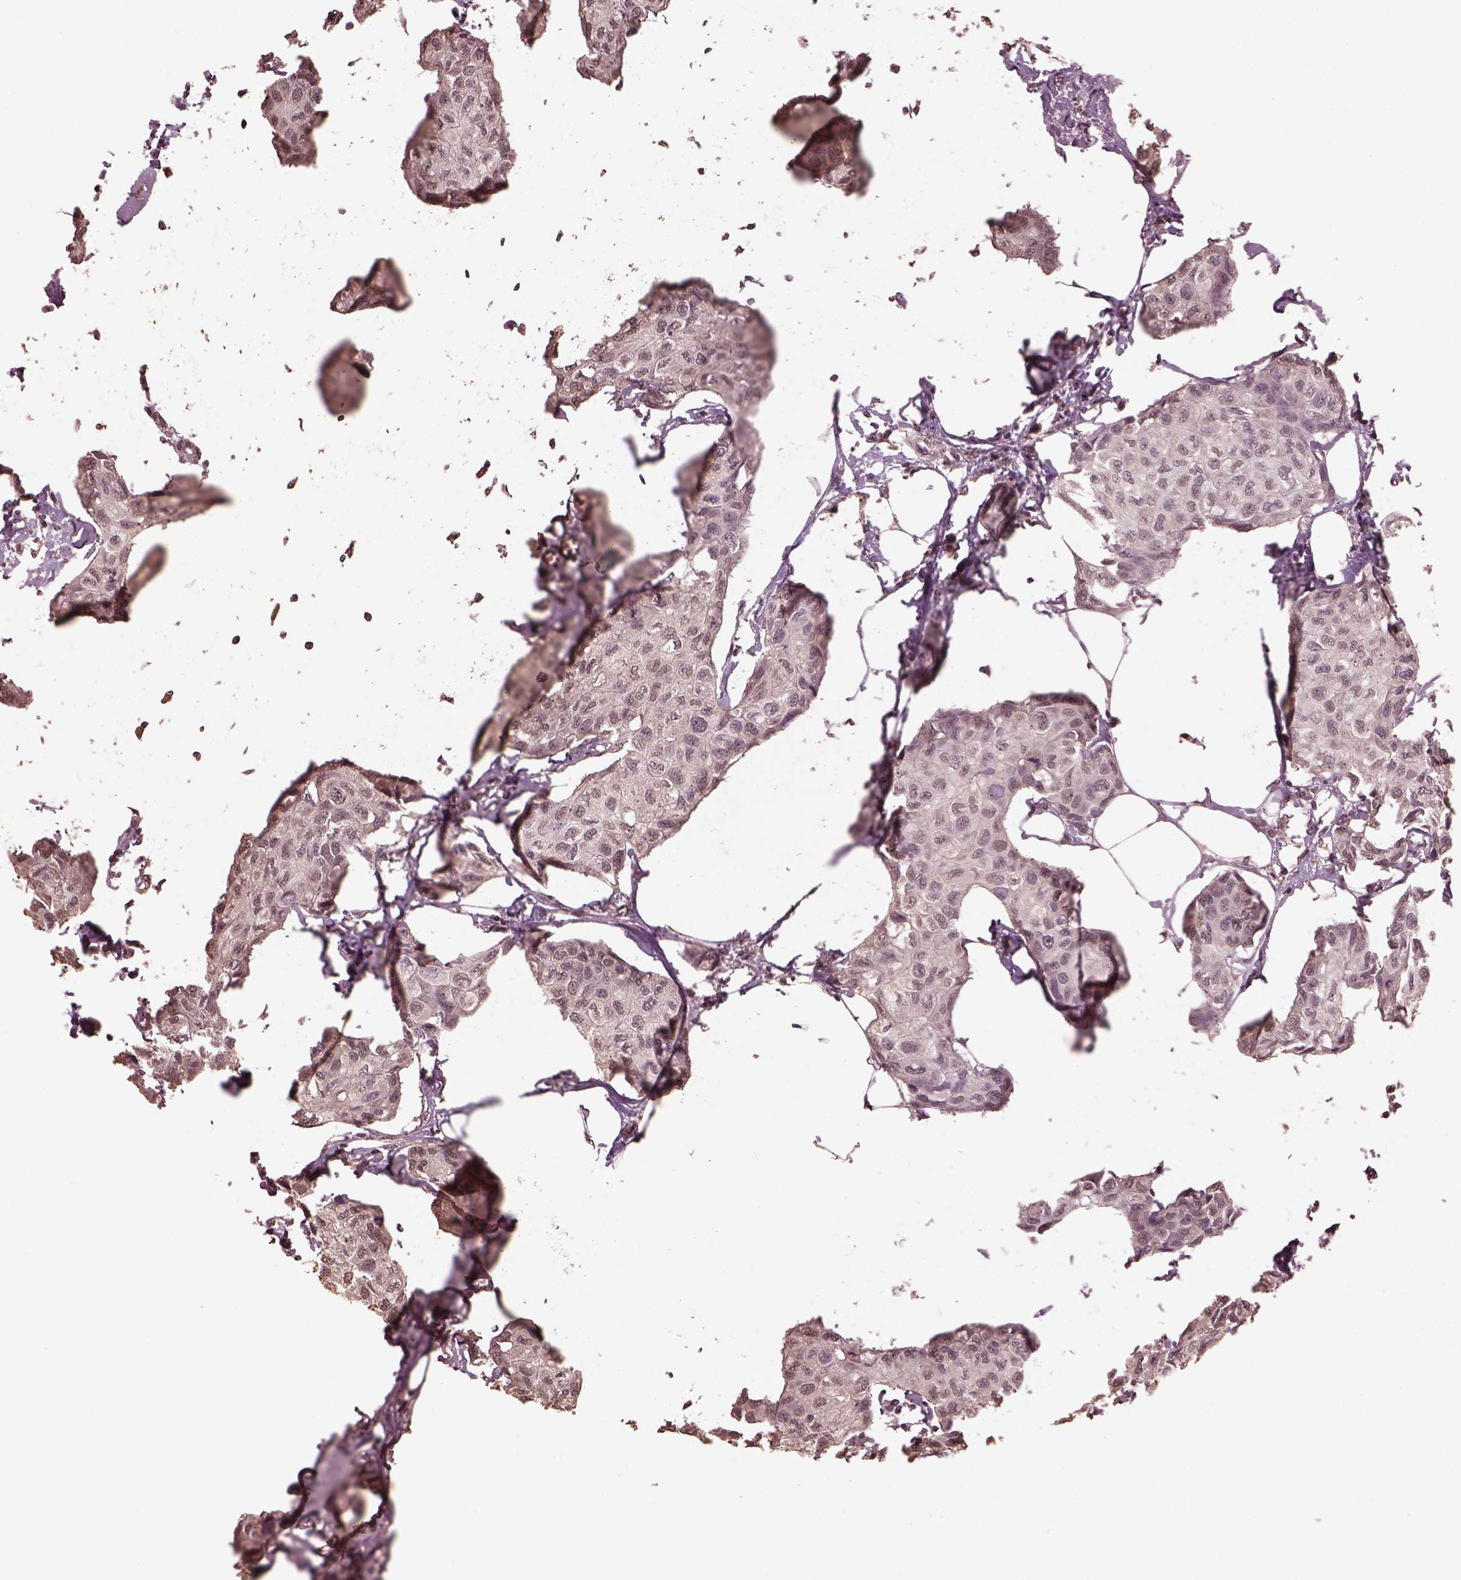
{"staining": {"intensity": "negative", "quantity": "none", "location": "none"}, "tissue": "breast cancer", "cell_type": "Tumor cells", "image_type": "cancer", "snomed": [{"axis": "morphology", "description": "Duct carcinoma"}, {"axis": "topography", "description": "Breast"}], "caption": "DAB (3,3'-diaminobenzidine) immunohistochemical staining of human breast invasive ductal carcinoma displays no significant expression in tumor cells.", "gene": "CPT1C", "patient": {"sex": "female", "age": 80}}